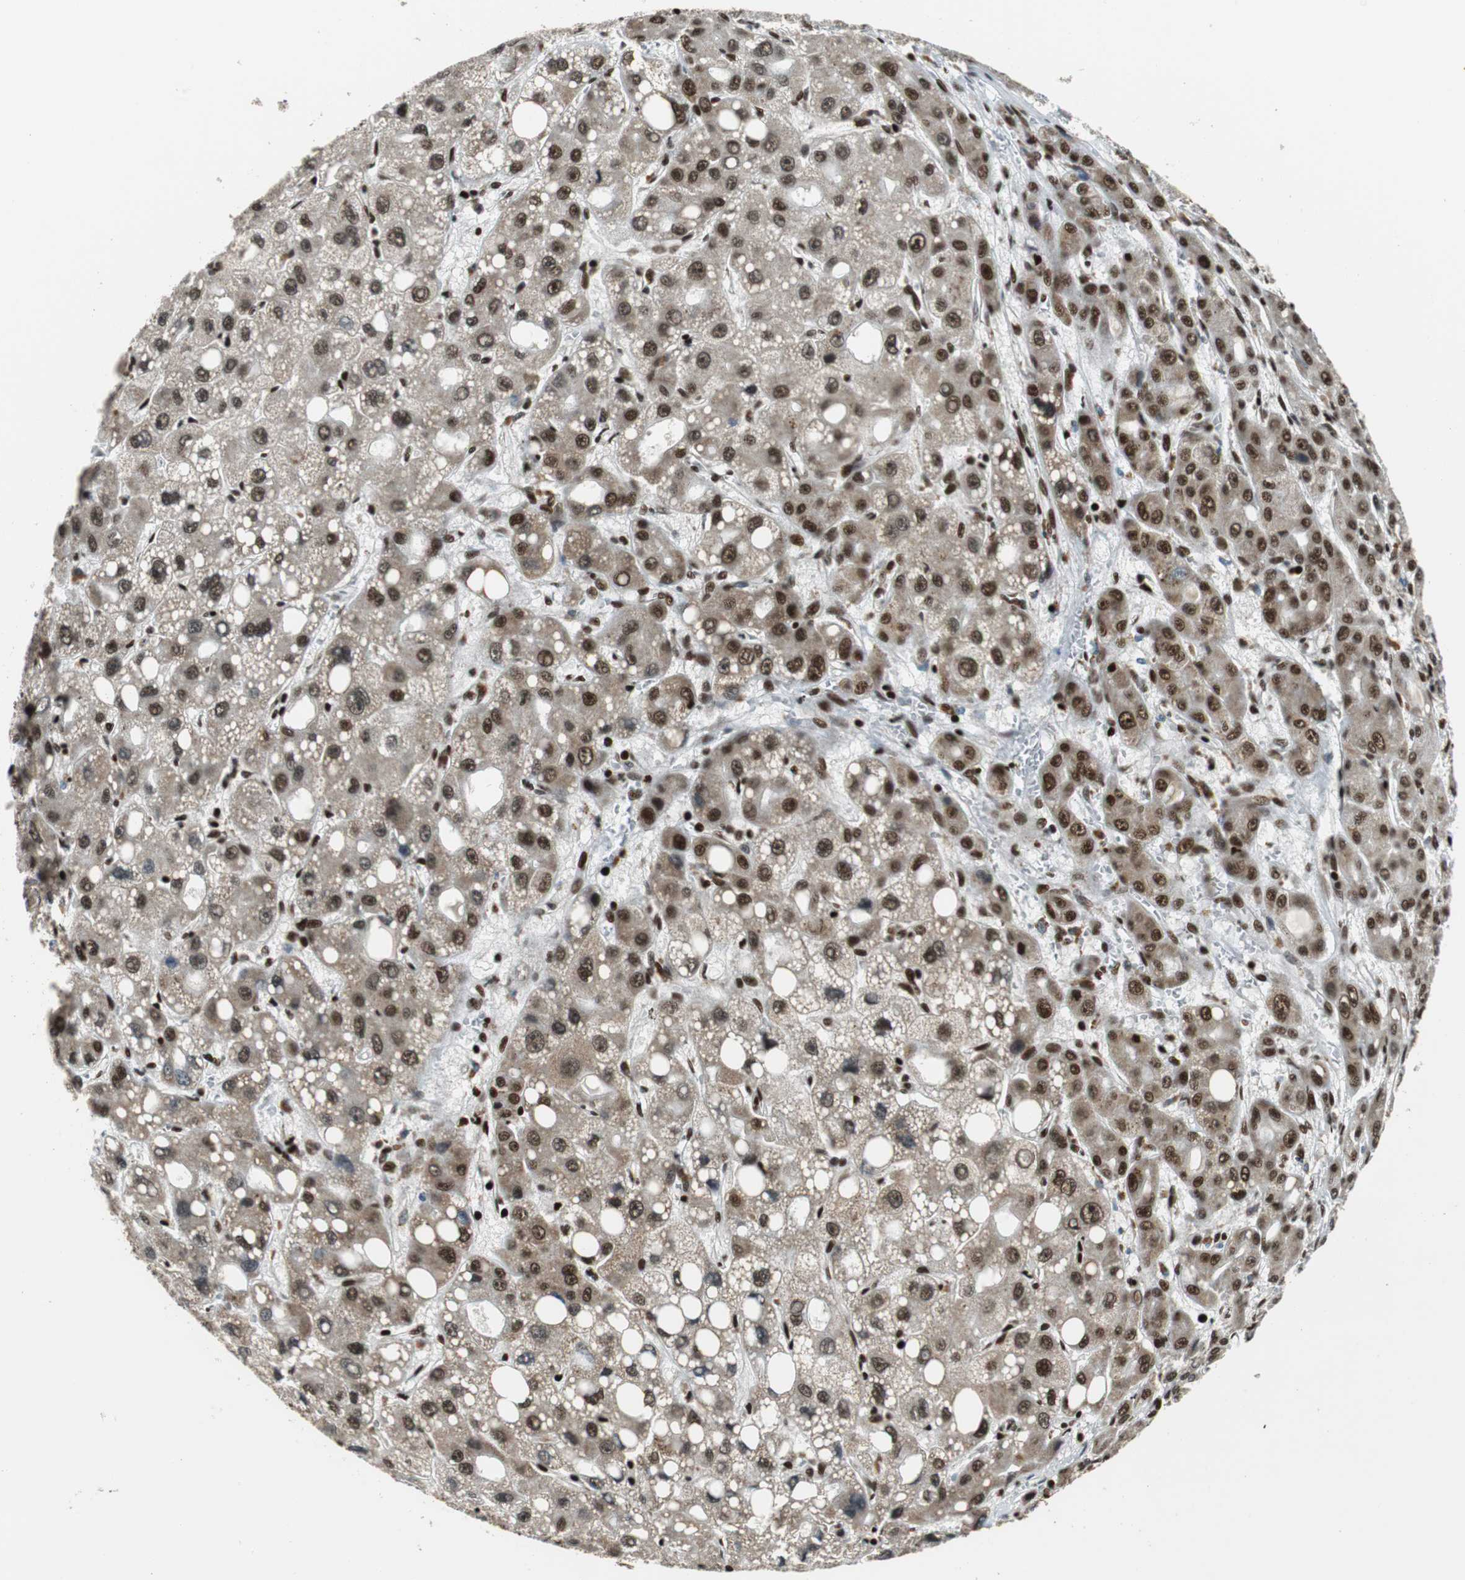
{"staining": {"intensity": "strong", "quantity": ">75%", "location": "nuclear"}, "tissue": "liver cancer", "cell_type": "Tumor cells", "image_type": "cancer", "snomed": [{"axis": "morphology", "description": "Carcinoma, Hepatocellular, NOS"}, {"axis": "topography", "description": "Liver"}], "caption": "Immunohistochemistry staining of liver cancer, which reveals high levels of strong nuclear positivity in about >75% of tumor cells indicating strong nuclear protein expression. The staining was performed using DAB (3,3'-diaminobenzidine) (brown) for protein detection and nuclei were counterstained in hematoxylin (blue).", "gene": "HDAC1", "patient": {"sex": "male", "age": 55}}